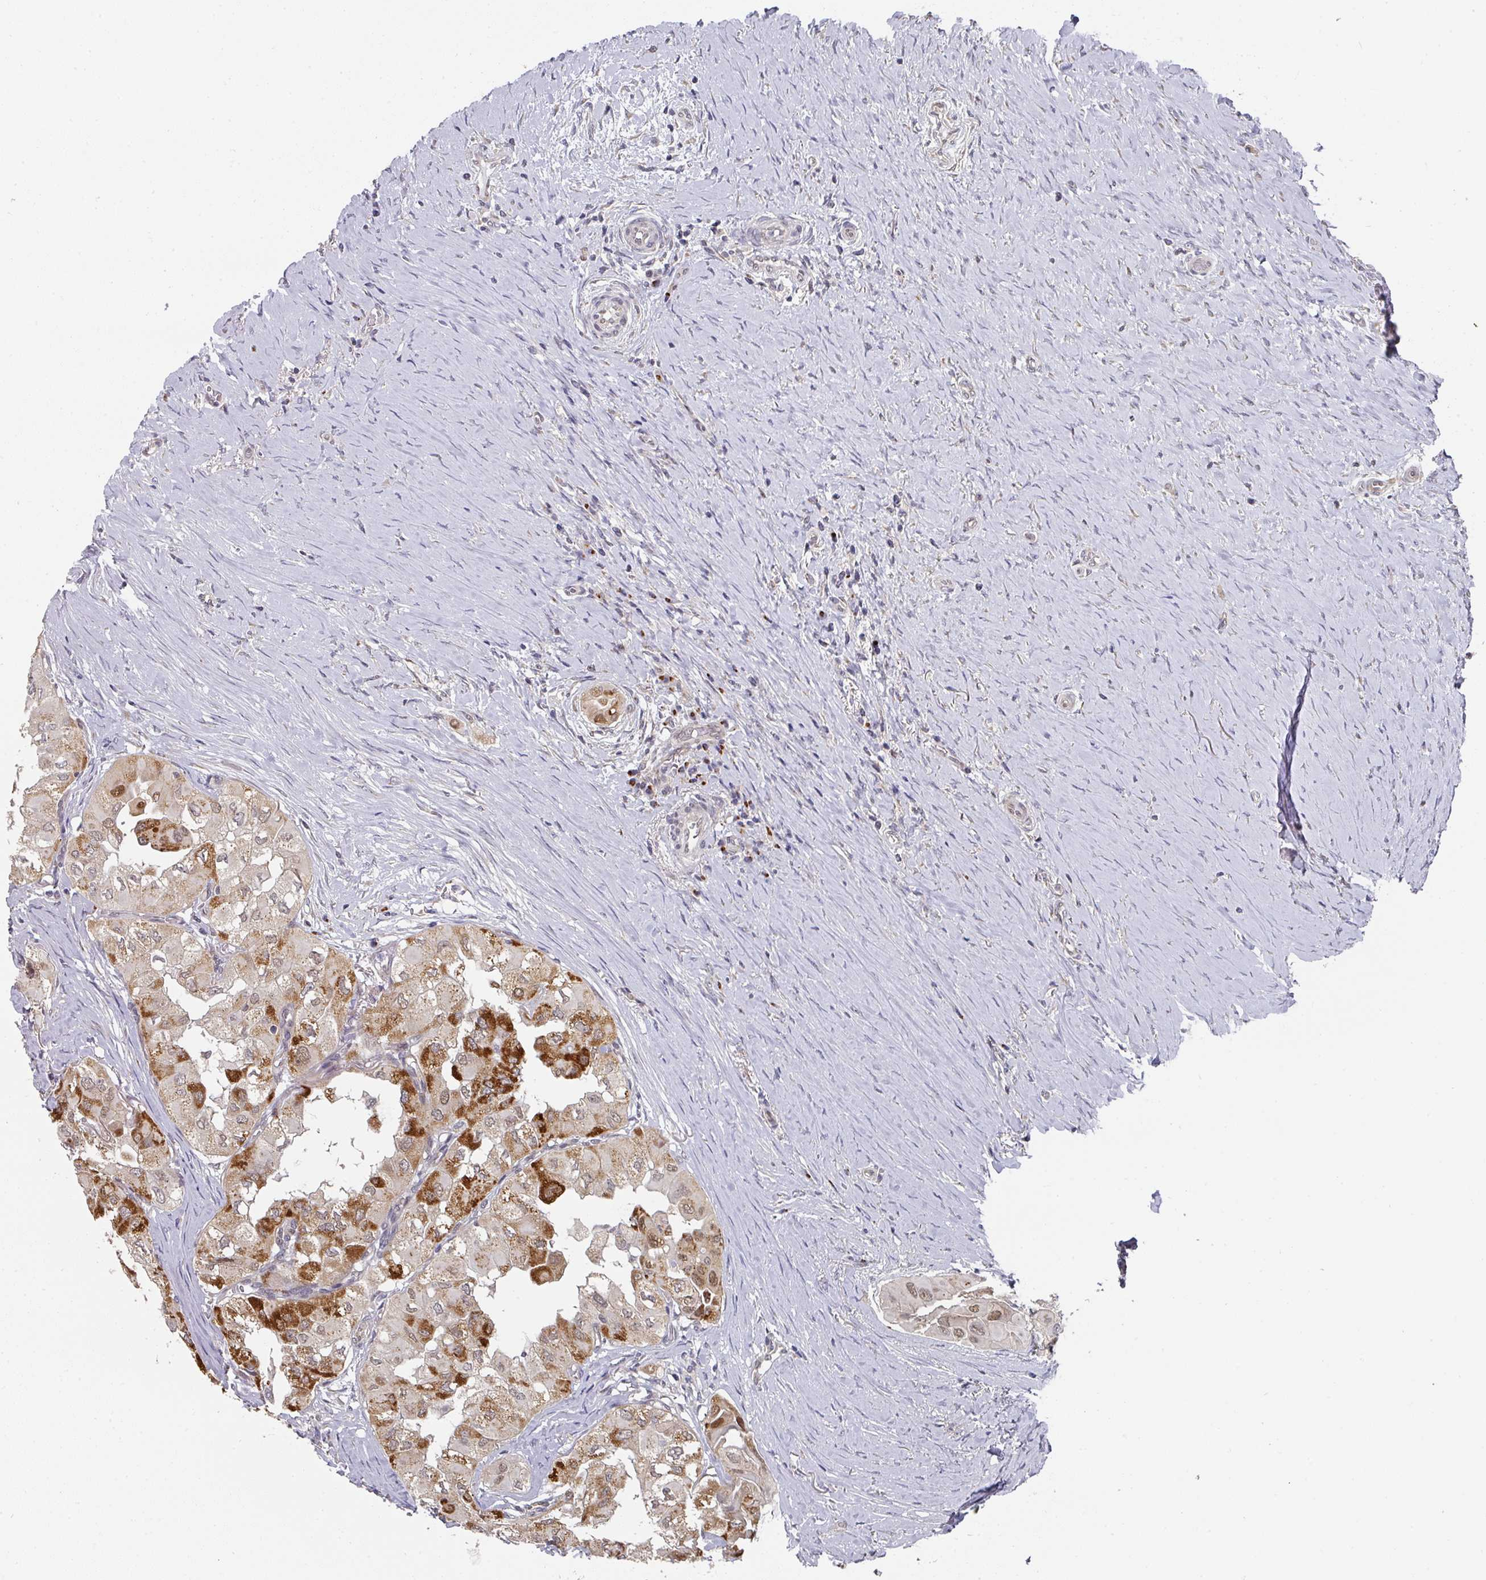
{"staining": {"intensity": "strong", "quantity": "<25%", "location": "cytoplasmic/membranous"}, "tissue": "thyroid cancer", "cell_type": "Tumor cells", "image_type": "cancer", "snomed": [{"axis": "morphology", "description": "Papillary adenocarcinoma, NOS"}, {"axis": "topography", "description": "Thyroid gland"}], "caption": "Tumor cells show strong cytoplasmic/membranous positivity in approximately <25% of cells in thyroid cancer (papillary adenocarcinoma).", "gene": "C18orf25", "patient": {"sex": "female", "age": 59}}